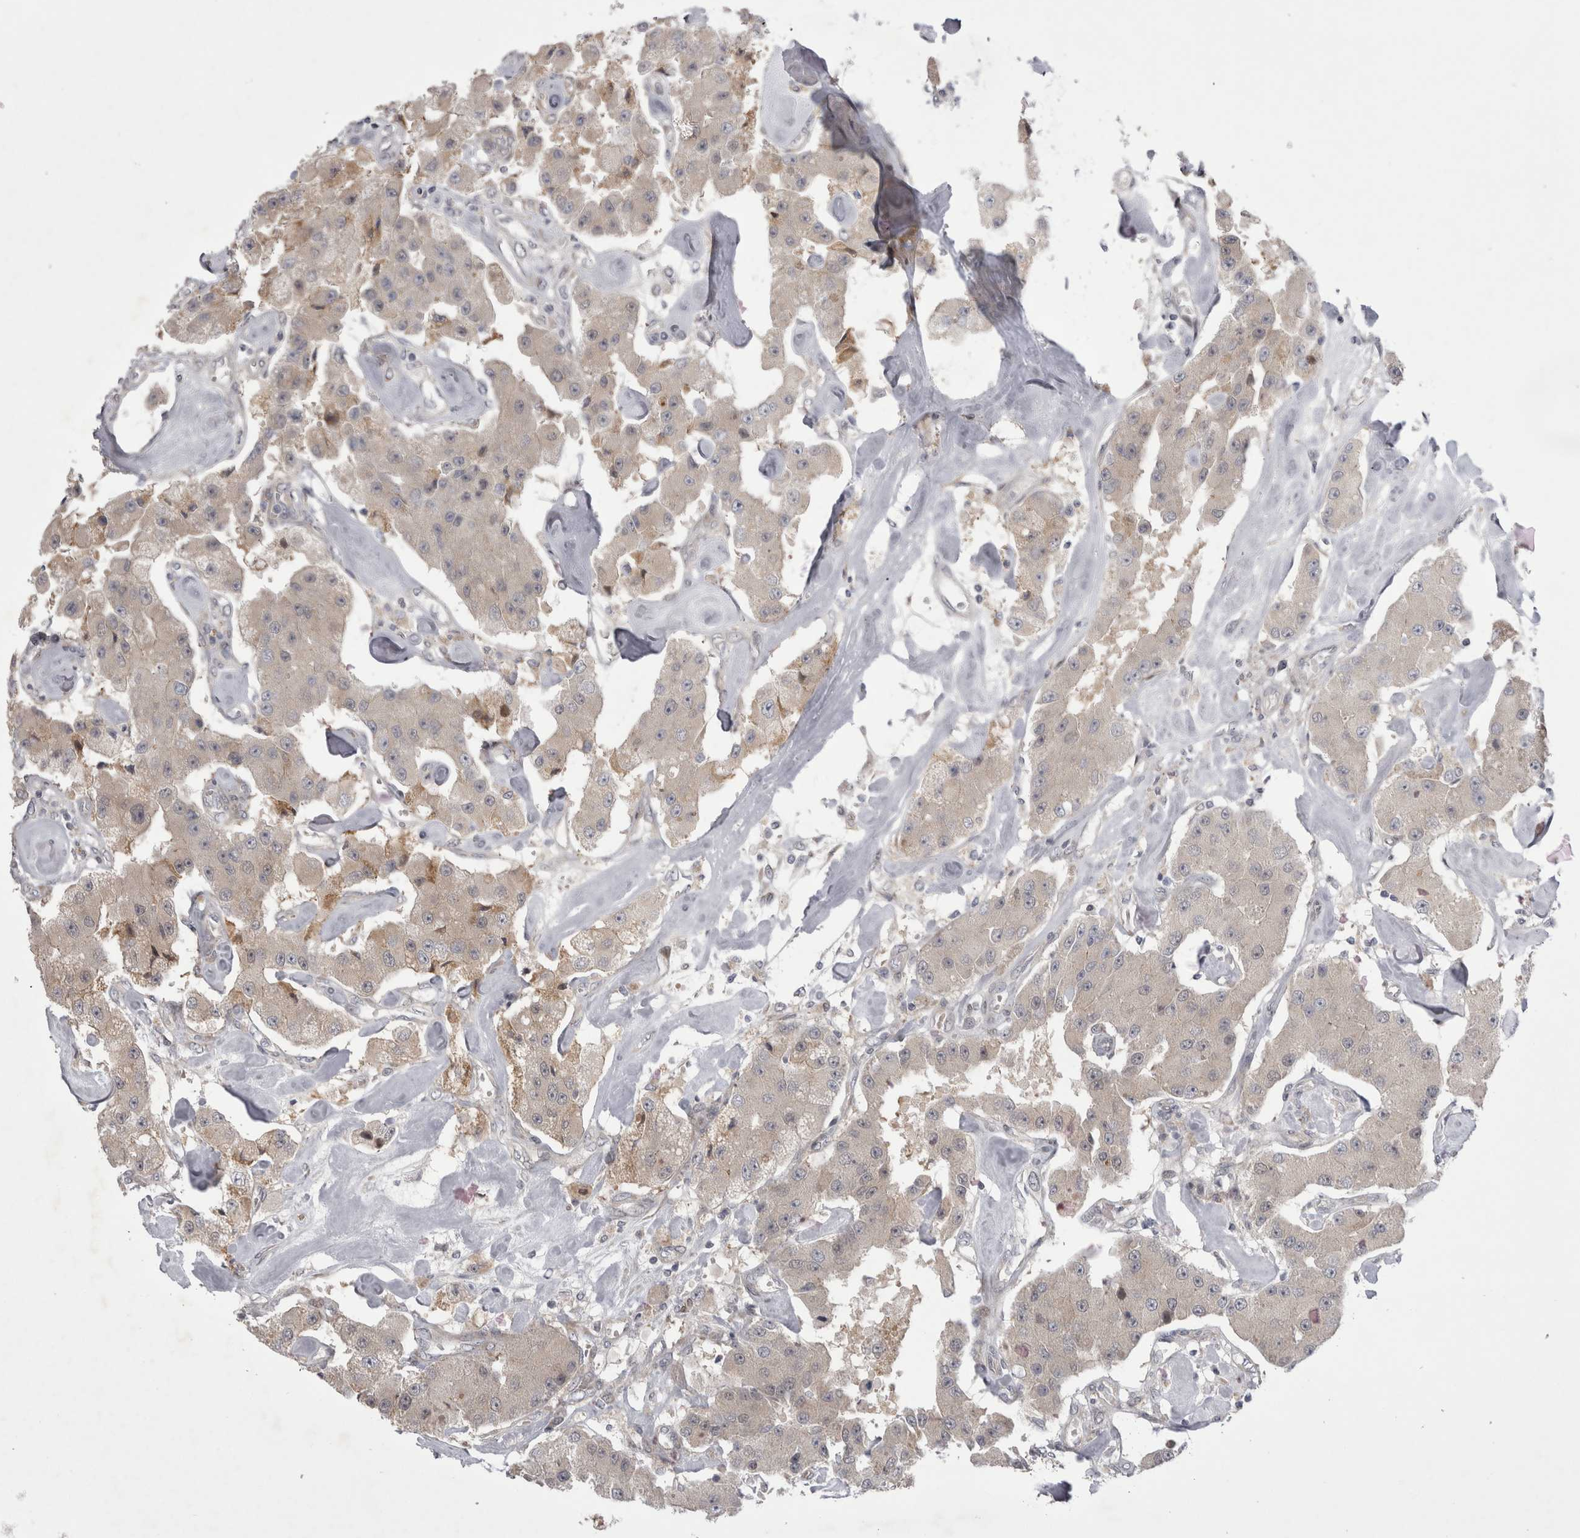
{"staining": {"intensity": "weak", "quantity": "25%-75%", "location": "cytoplasmic/membranous"}, "tissue": "carcinoid", "cell_type": "Tumor cells", "image_type": "cancer", "snomed": [{"axis": "morphology", "description": "Carcinoid, malignant, NOS"}, {"axis": "topography", "description": "Pancreas"}], "caption": "A brown stain shows weak cytoplasmic/membranous staining of a protein in human carcinoid tumor cells. The staining was performed using DAB (3,3'-diaminobenzidine), with brown indicating positive protein expression. Nuclei are stained blue with hematoxylin.", "gene": "NENF", "patient": {"sex": "male", "age": 41}}